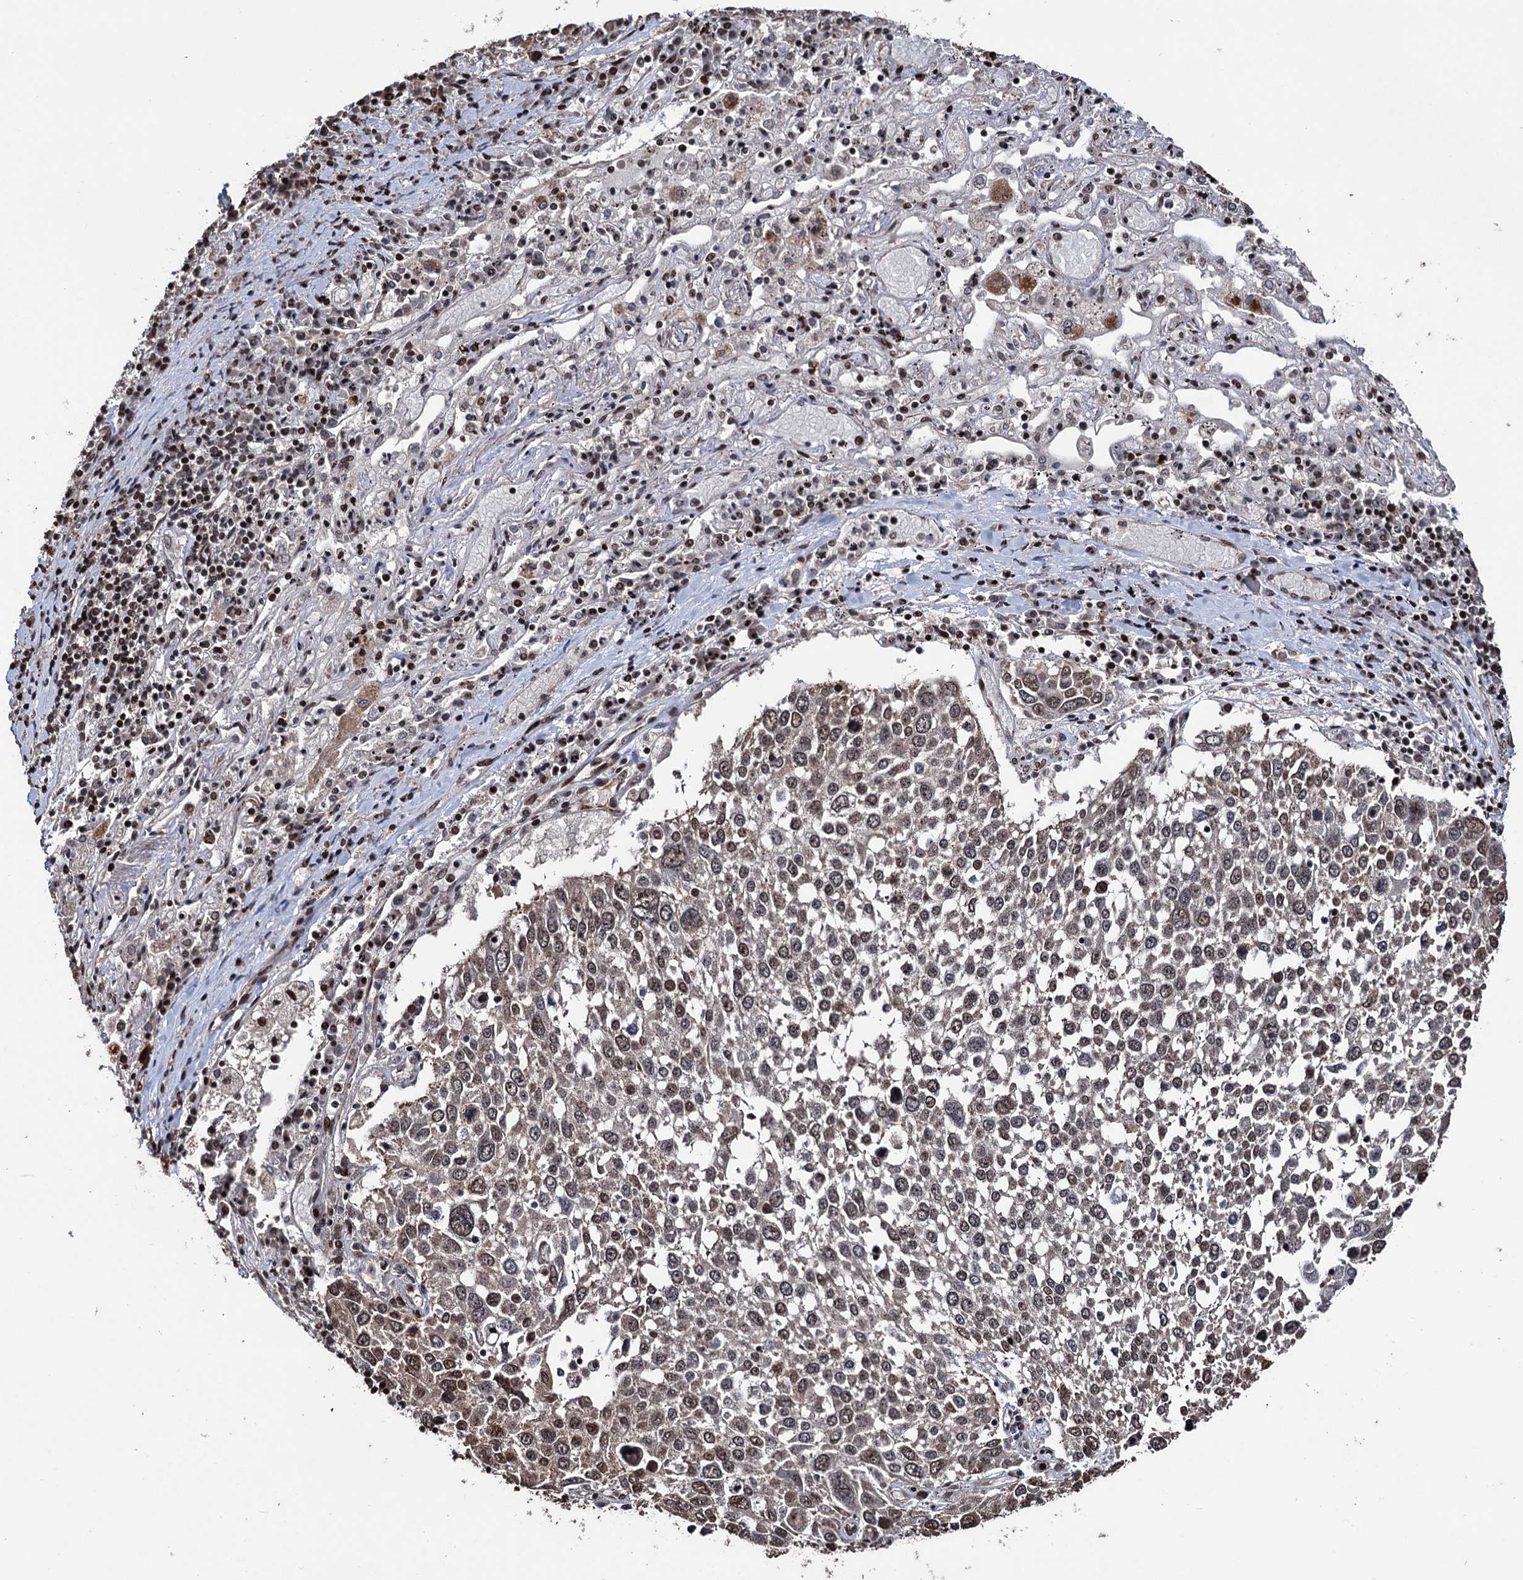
{"staining": {"intensity": "moderate", "quantity": "<25%", "location": "nuclear"}, "tissue": "lung cancer", "cell_type": "Tumor cells", "image_type": "cancer", "snomed": [{"axis": "morphology", "description": "Squamous cell carcinoma, NOS"}, {"axis": "topography", "description": "Lung"}], "caption": "IHC of human lung cancer (squamous cell carcinoma) exhibits low levels of moderate nuclear staining in about <25% of tumor cells.", "gene": "EYA4", "patient": {"sex": "male", "age": 65}}